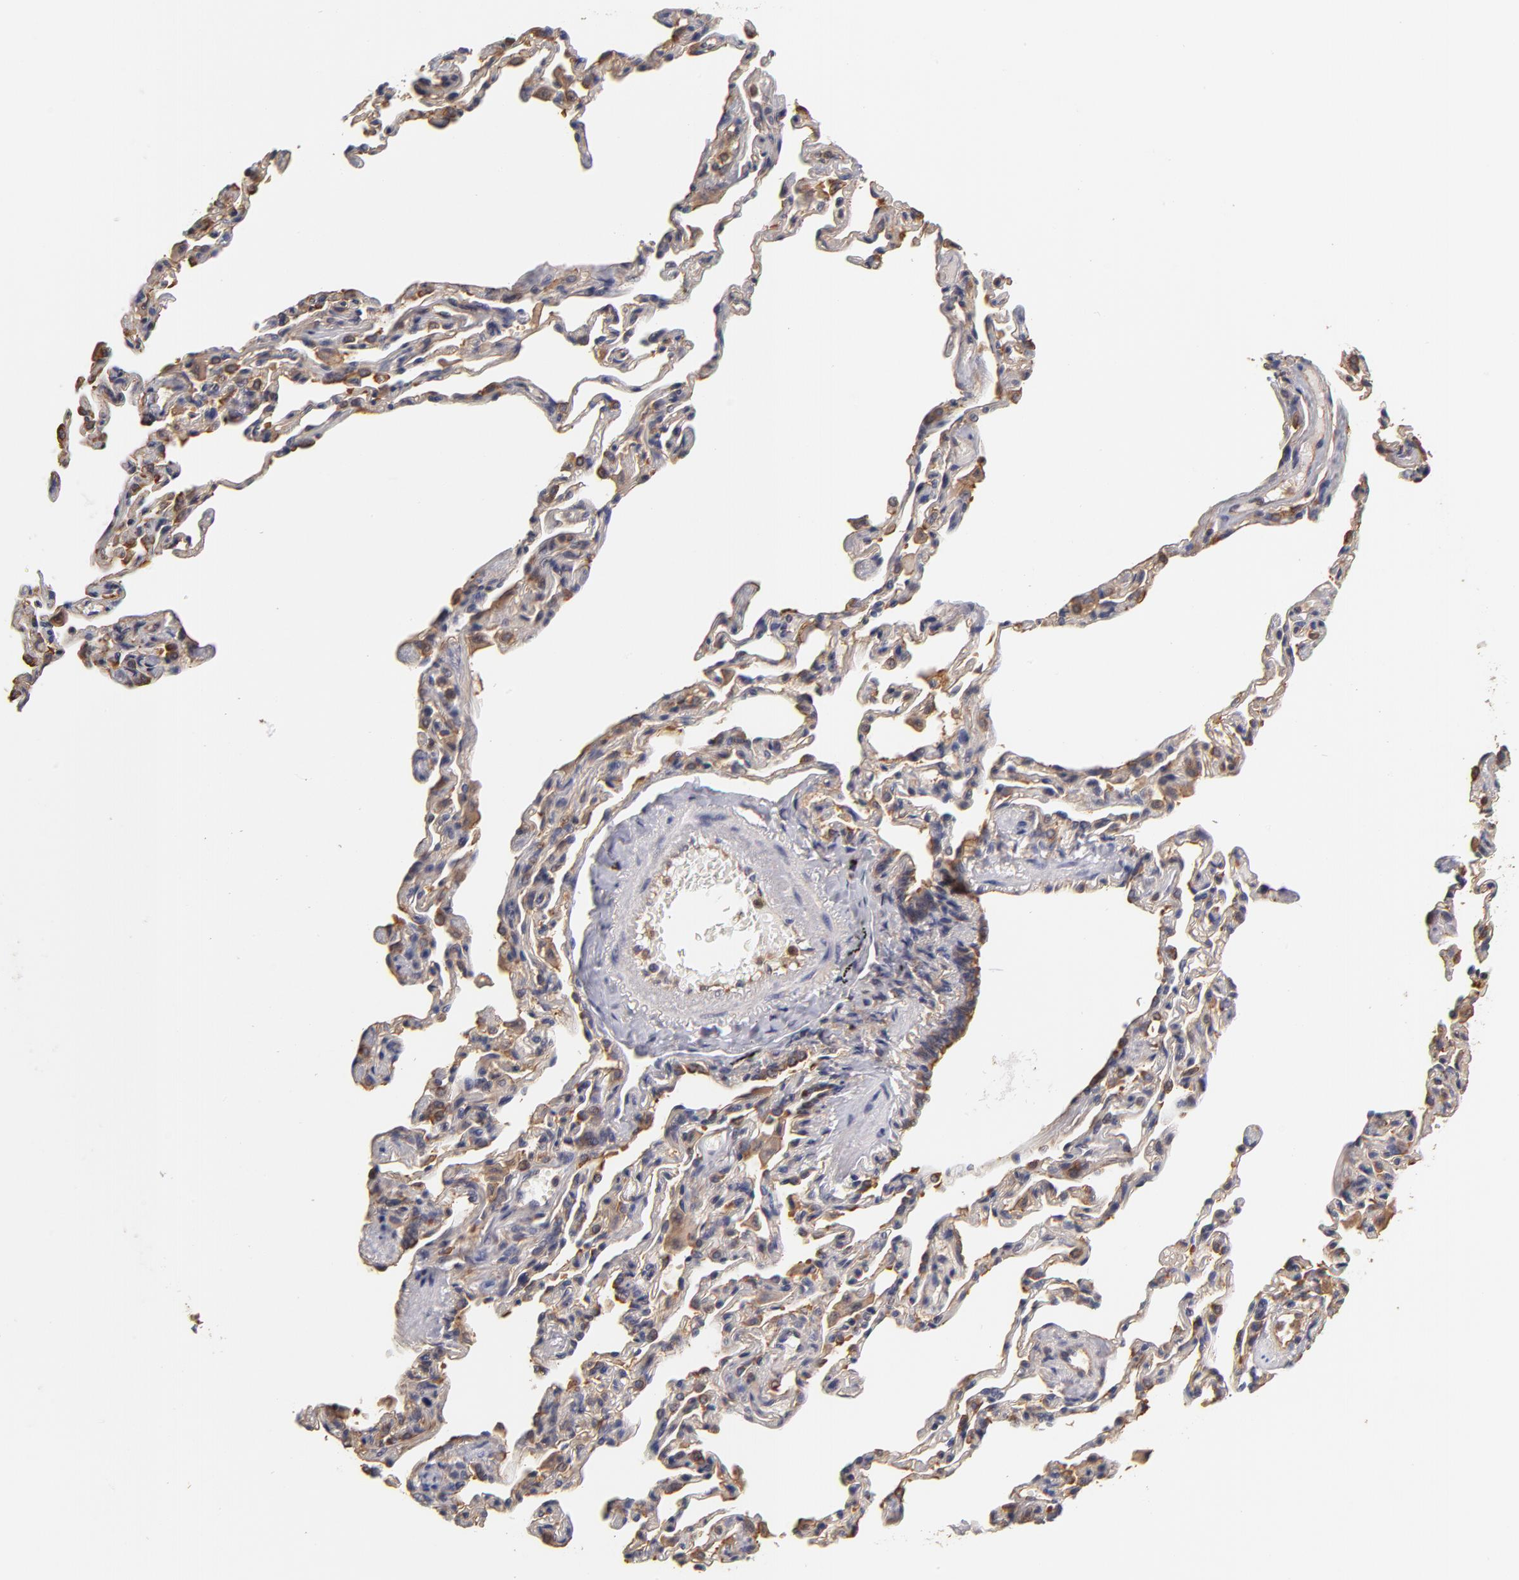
{"staining": {"intensity": "strong", "quantity": ">75%", "location": "cytoplasmic/membranous"}, "tissue": "bronchus", "cell_type": "Respiratory epithelial cells", "image_type": "normal", "snomed": [{"axis": "morphology", "description": "Normal tissue, NOS"}, {"axis": "topography", "description": "Cartilage tissue"}, {"axis": "topography", "description": "Bronchus"}, {"axis": "topography", "description": "Lung"}], "caption": "Strong cytoplasmic/membranous staining is present in about >75% of respiratory epithelial cells in normal bronchus. The staining was performed using DAB (3,3'-diaminobenzidine) to visualize the protein expression in brown, while the nuclei were stained in blue with hematoxylin (Magnification: 20x).", "gene": "FCMR", "patient": {"sex": "male", "age": 64}}